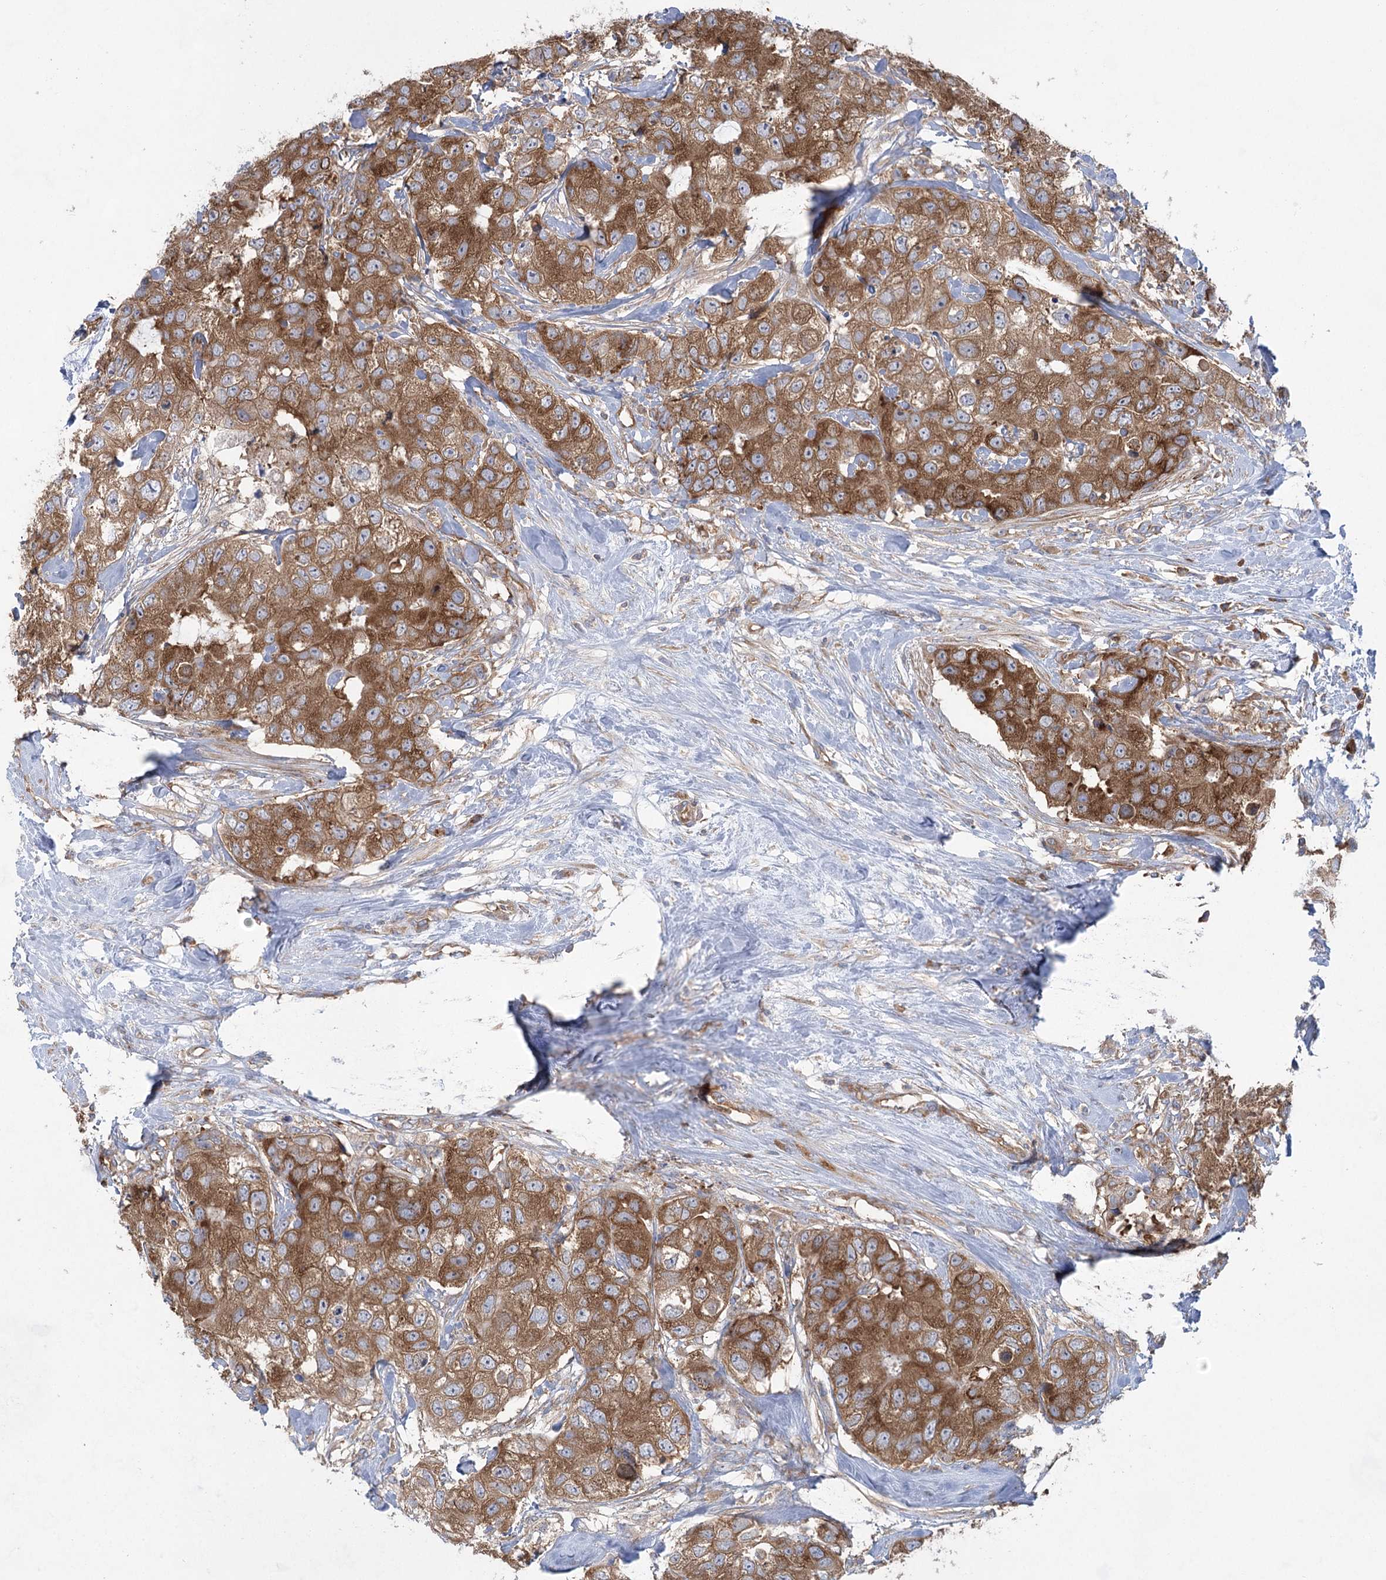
{"staining": {"intensity": "strong", "quantity": ">75%", "location": "cytoplasmic/membranous"}, "tissue": "breast cancer", "cell_type": "Tumor cells", "image_type": "cancer", "snomed": [{"axis": "morphology", "description": "Duct carcinoma"}, {"axis": "topography", "description": "Breast"}], "caption": "The immunohistochemical stain labels strong cytoplasmic/membranous positivity in tumor cells of breast invasive ductal carcinoma tissue.", "gene": "EIF3A", "patient": {"sex": "female", "age": 62}}